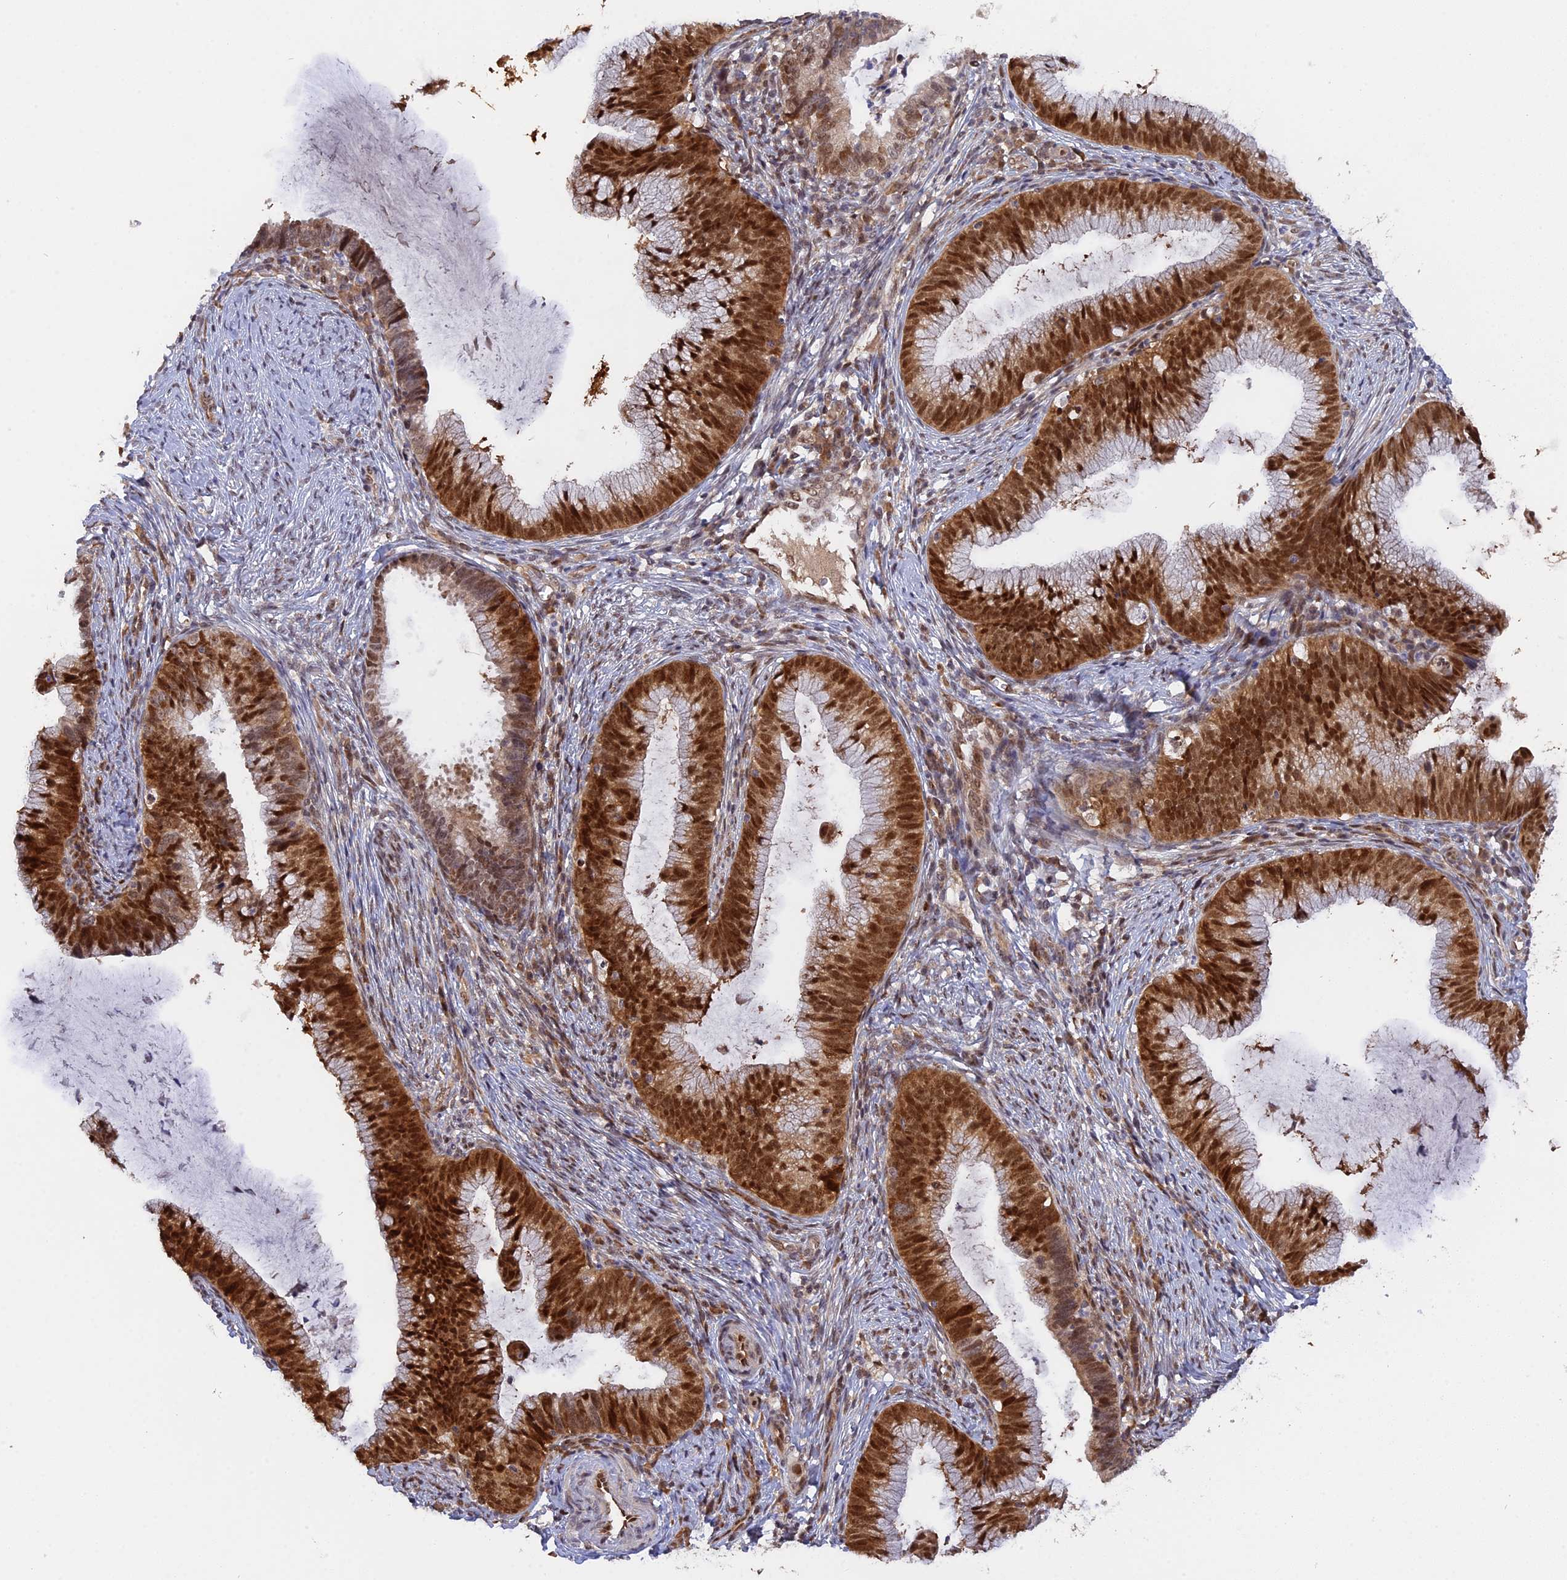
{"staining": {"intensity": "strong", "quantity": ">75%", "location": "nuclear"}, "tissue": "cervical cancer", "cell_type": "Tumor cells", "image_type": "cancer", "snomed": [{"axis": "morphology", "description": "Adenocarcinoma, NOS"}, {"axis": "topography", "description": "Cervix"}], "caption": "Strong nuclear staining is appreciated in approximately >75% of tumor cells in cervical cancer.", "gene": "ZNF428", "patient": {"sex": "female", "age": 36}}